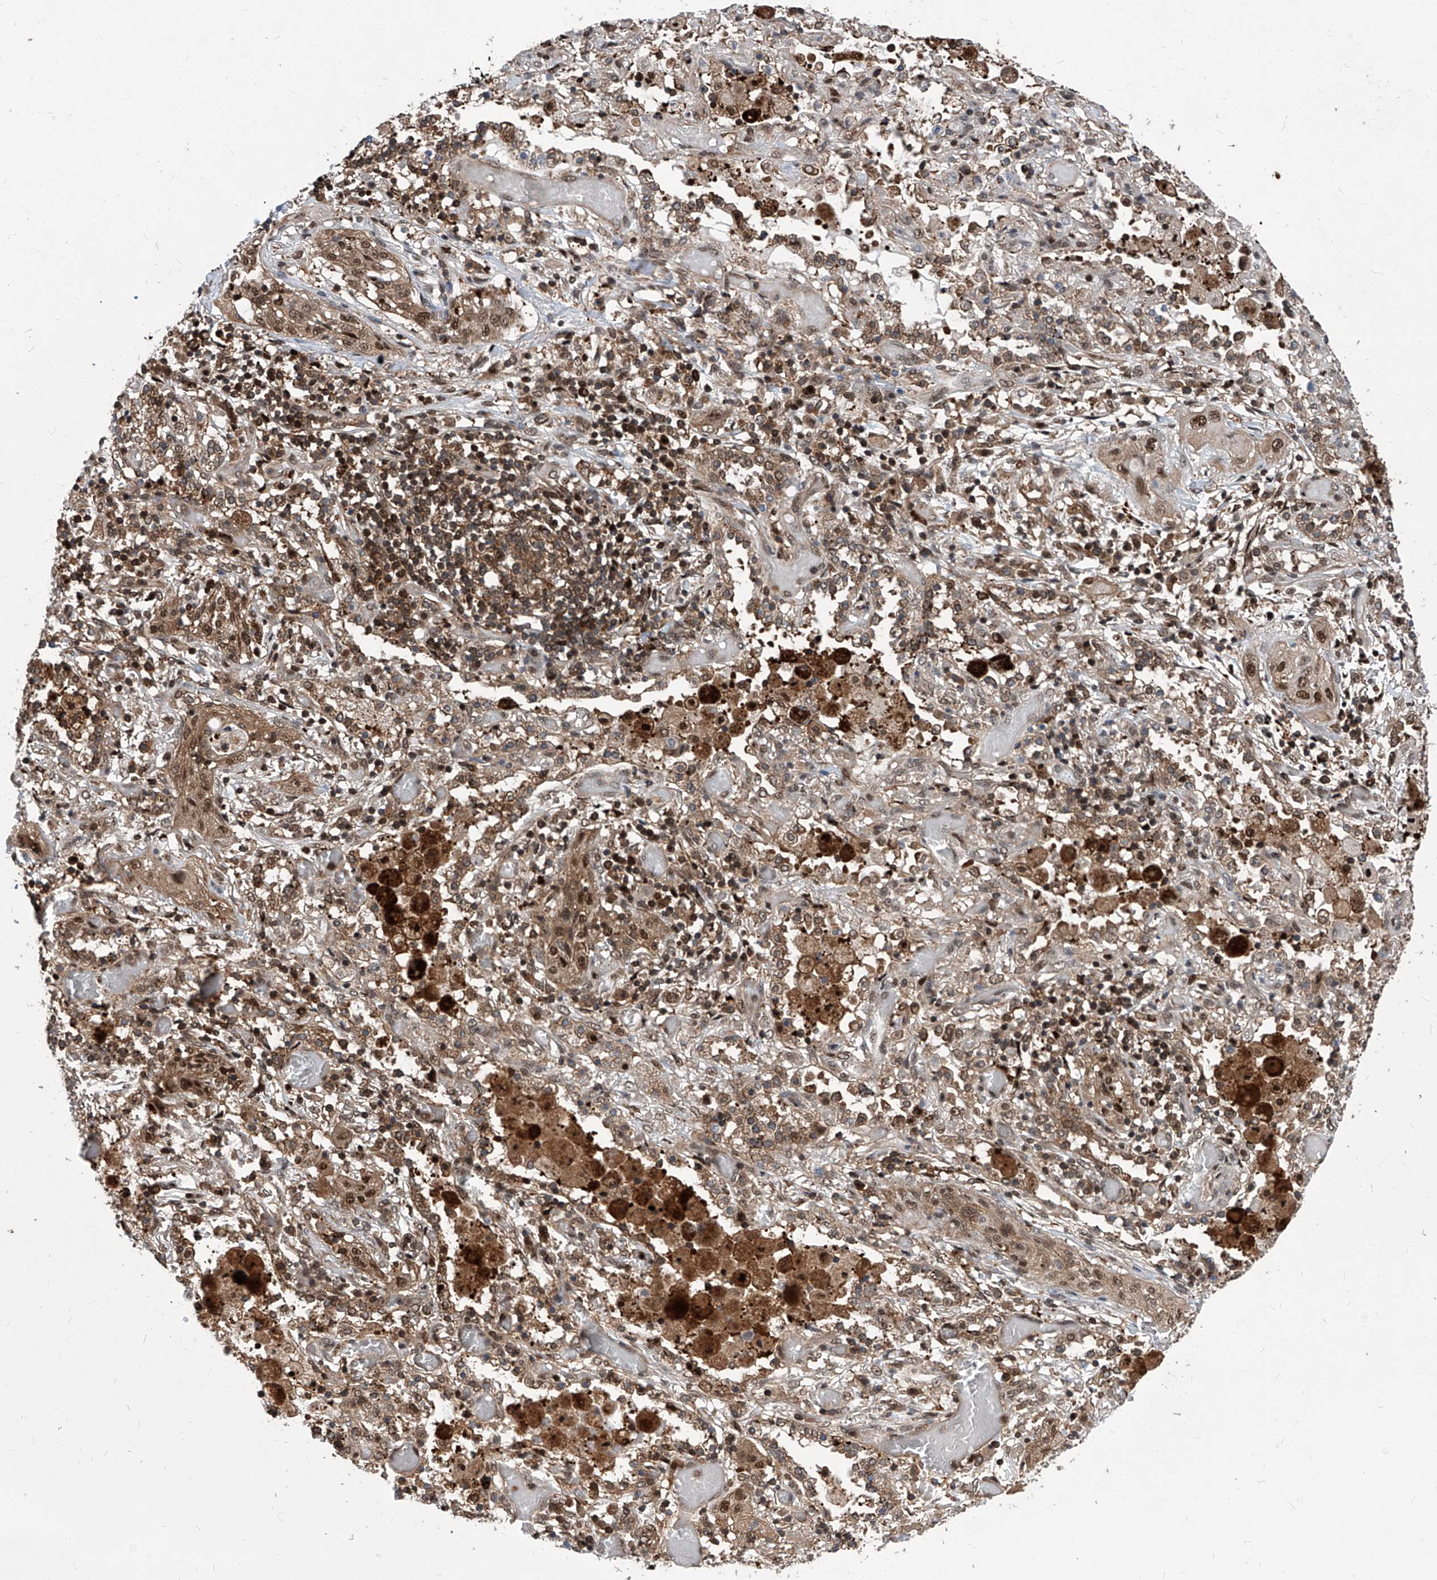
{"staining": {"intensity": "moderate", "quantity": "25%-75%", "location": "cytoplasmic/membranous"}, "tissue": "lung cancer", "cell_type": "Tumor cells", "image_type": "cancer", "snomed": [{"axis": "morphology", "description": "Squamous cell carcinoma, NOS"}, {"axis": "topography", "description": "Lung"}], "caption": "Immunohistochemistry (DAB) staining of human lung squamous cell carcinoma exhibits moderate cytoplasmic/membranous protein expression in approximately 25%-75% of tumor cells.", "gene": "PSMB1", "patient": {"sex": "female", "age": 47}}